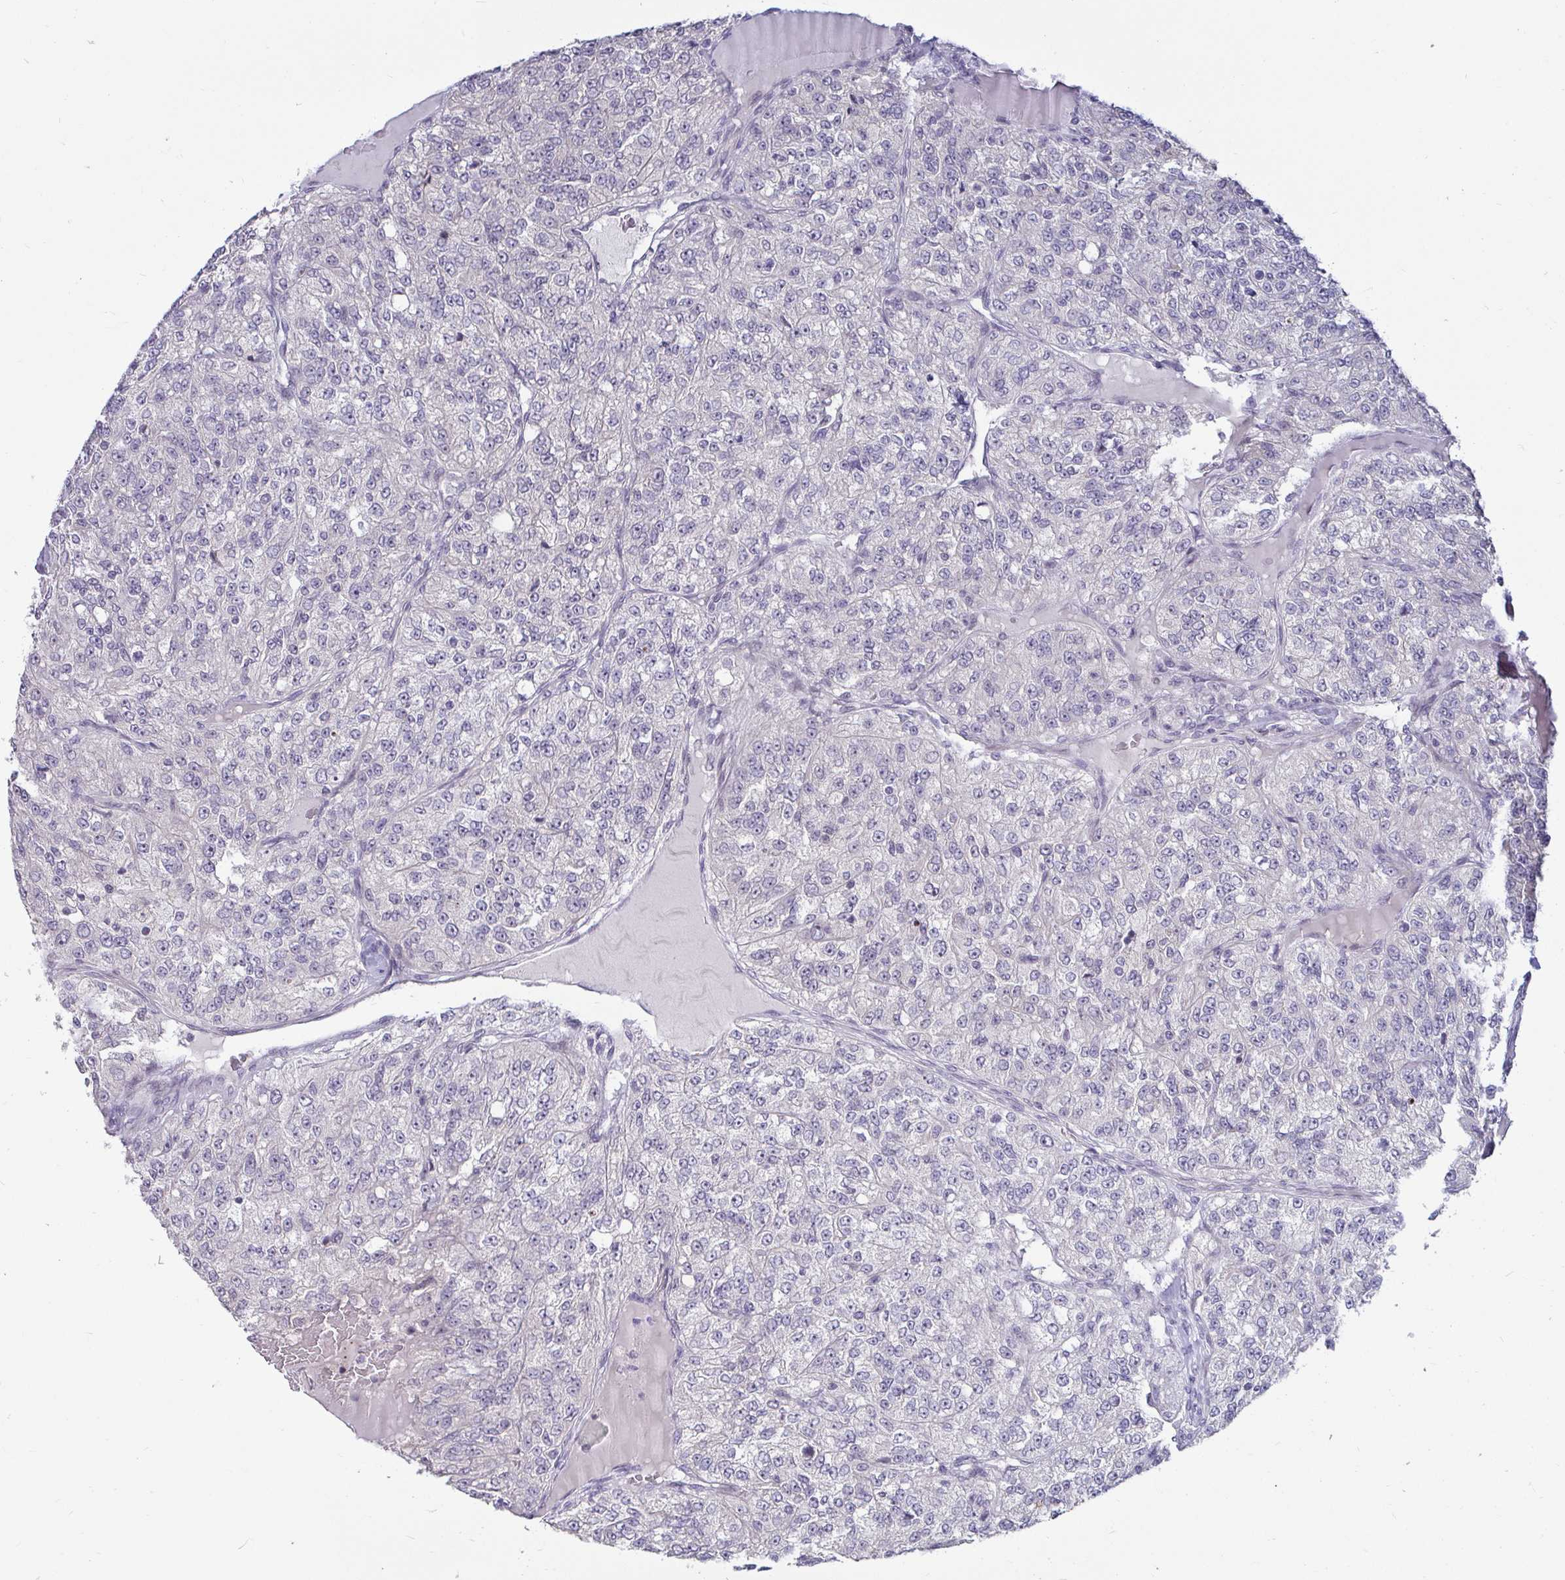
{"staining": {"intensity": "negative", "quantity": "none", "location": "none"}, "tissue": "renal cancer", "cell_type": "Tumor cells", "image_type": "cancer", "snomed": [{"axis": "morphology", "description": "Adenocarcinoma, NOS"}, {"axis": "topography", "description": "Kidney"}], "caption": "Tumor cells are negative for brown protein staining in renal cancer (adenocarcinoma). The staining was performed using DAB (3,3'-diaminobenzidine) to visualize the protein expression in brown, while the nuclei were stained in blue with hematoxylin (Magnification: 20x).", "gene": "GSTM1", "patient": {"sex": "female", "age": 63}}